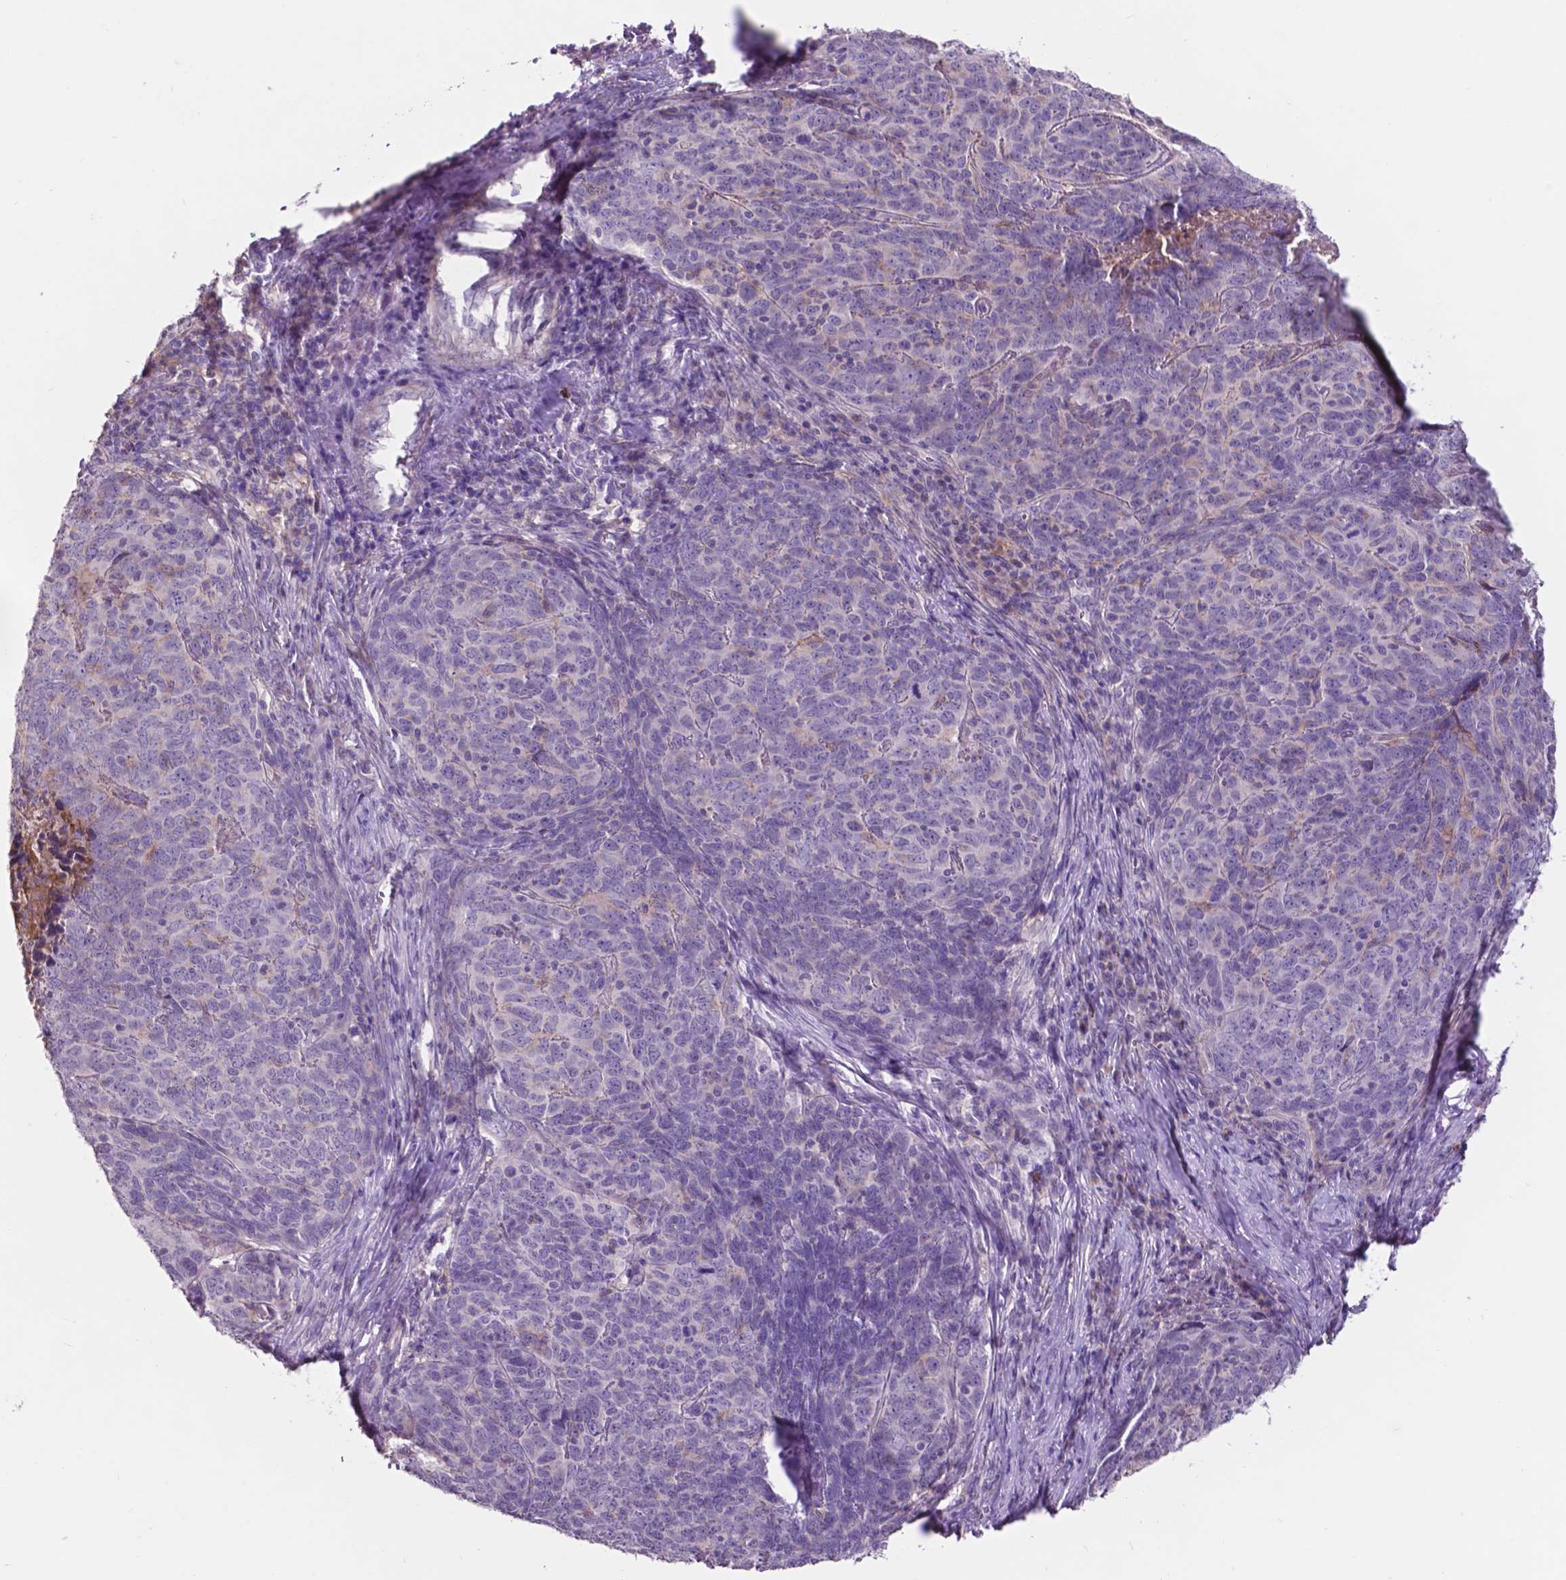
{"staining": {"intensity": "negative", "quantity": "none", "location": "none"}, "tissue": "skin cancer", "cell_type": "Tumor cells", "image_type": "cancer", "snomed": [{"axis": "morphology", "description": "Squamous cell carcinoma, NOS"}, {"axis": "topography", "description": "Skin"}, {"axis": "topography", "description": "Anal"}], "caption": "Immunohistochemistry (IHC) of human skin cancer (squamous cell carcinoma) reveals no positivity in tumor cells.", "gene": "PLSCR1", "patient": {"sex": "female", "age": 51}}